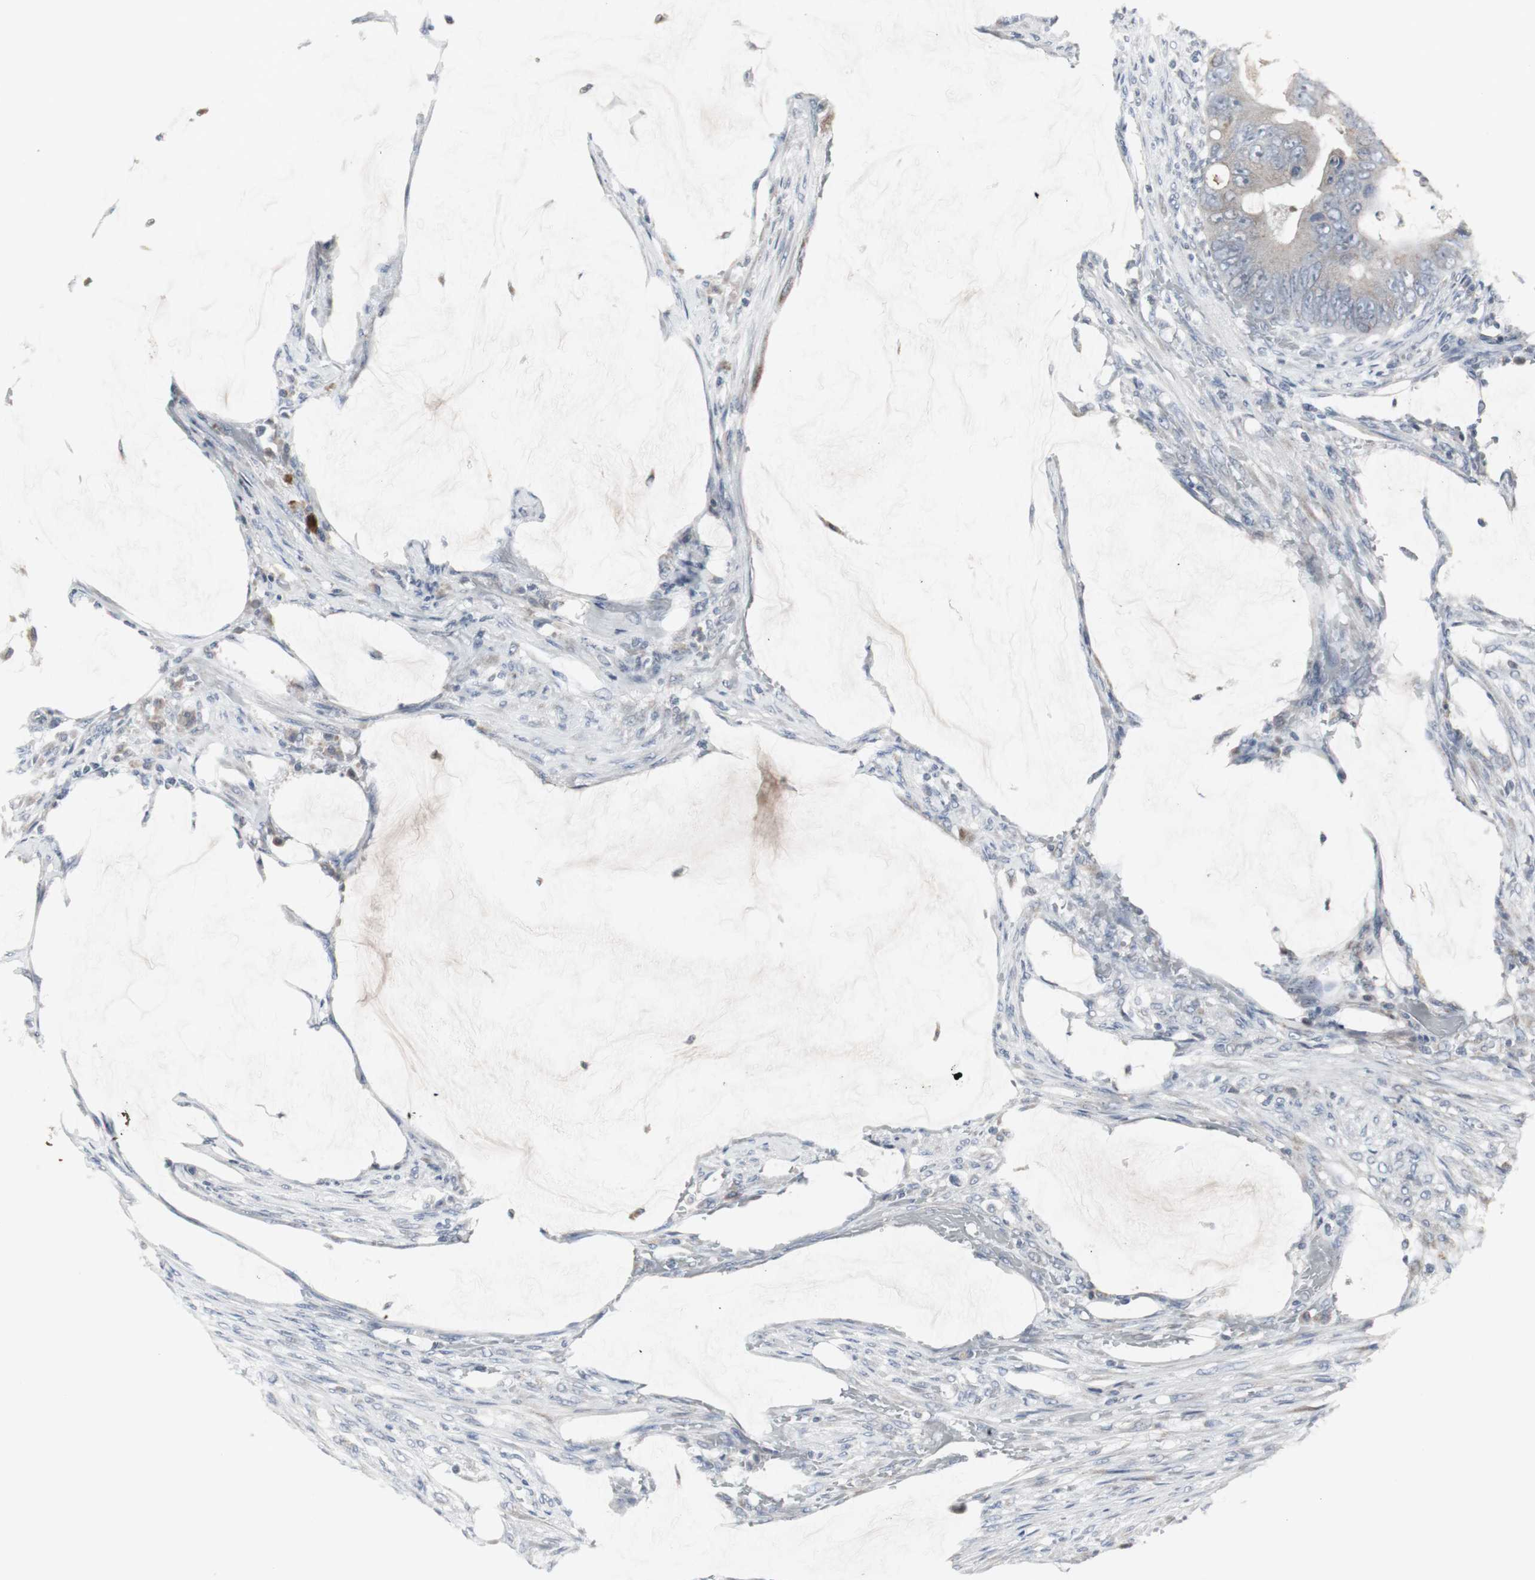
{"staining": {"intensity": "weak", "quantity": ">75%", "location": "cytoplasmic/membranous"}, "tissue": "colorectal cancer", "cell_type": "Tumor cells", "image_type": "cancer", "snomed": [{"axis": "morphology", "description": "Adenocarcinoma, NOS"}, {"axis": "topography", "description": "Rectum"}], "caption": "Colorectal cancer stained for a protein reveals weak cytoplasmic/membranous positivity in tumor cells.", "gene": "ACAA1", "patient": {"sex": "female", "age": 77}}